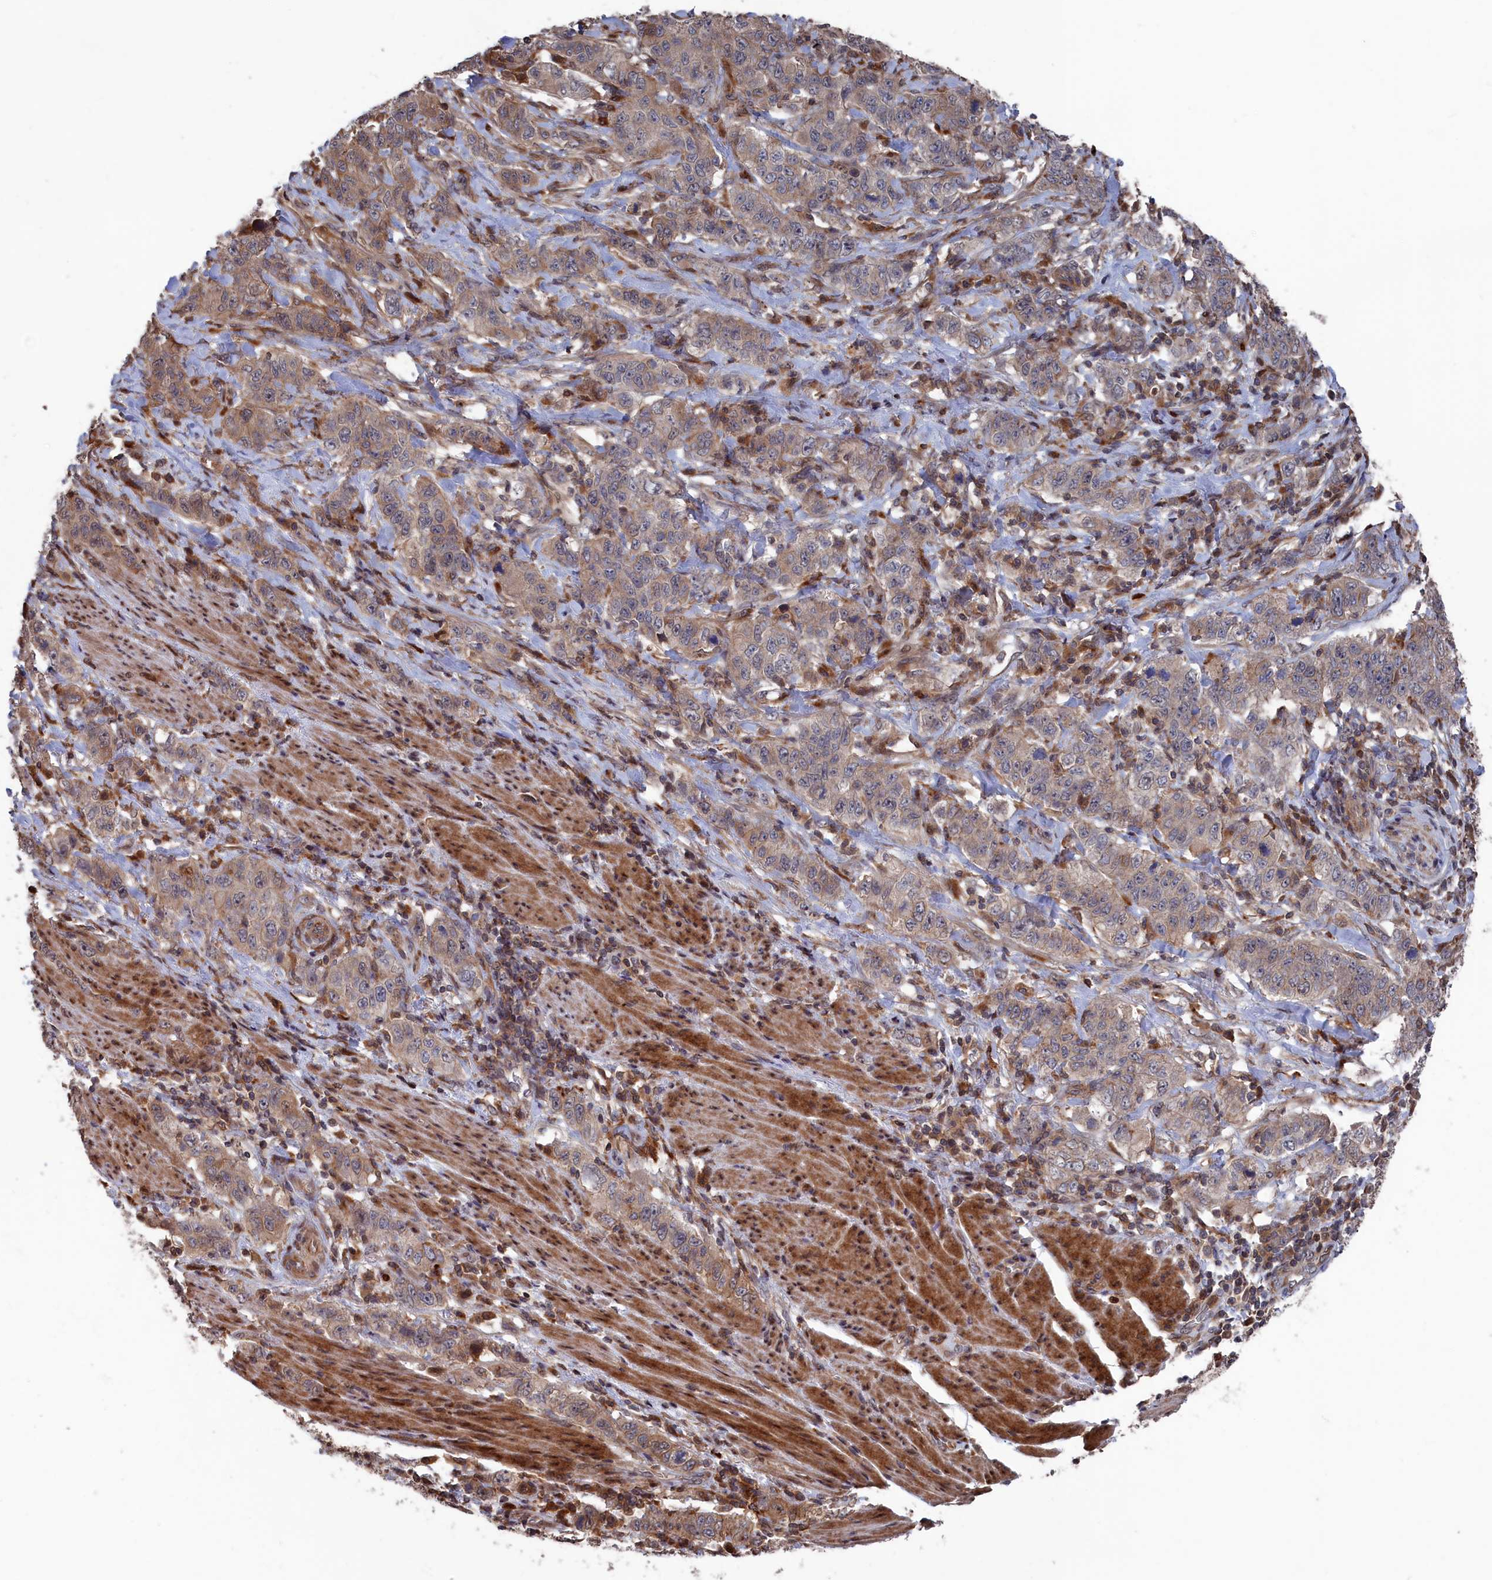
{"staining": {"intensity": "weak", "quantity": "<25%", "location": "cytoplasmic/membranous"}, "tissue": "stomach cancer", "cell_type": "Tumor cells", "image_type": "cancer", "snomed": [{"axis": "morphology", "description": "Adenocarcinoma, NOS"}, {"axis": "topography", "description": "Stomach"}], "caption": "Human stomach cancer stained for a protein using immunohistochemistry (IHC) demonstrates no staining in tumor cells.", "gene": "PLA2G15", "patient": {"sex": "male", "age": 48}}